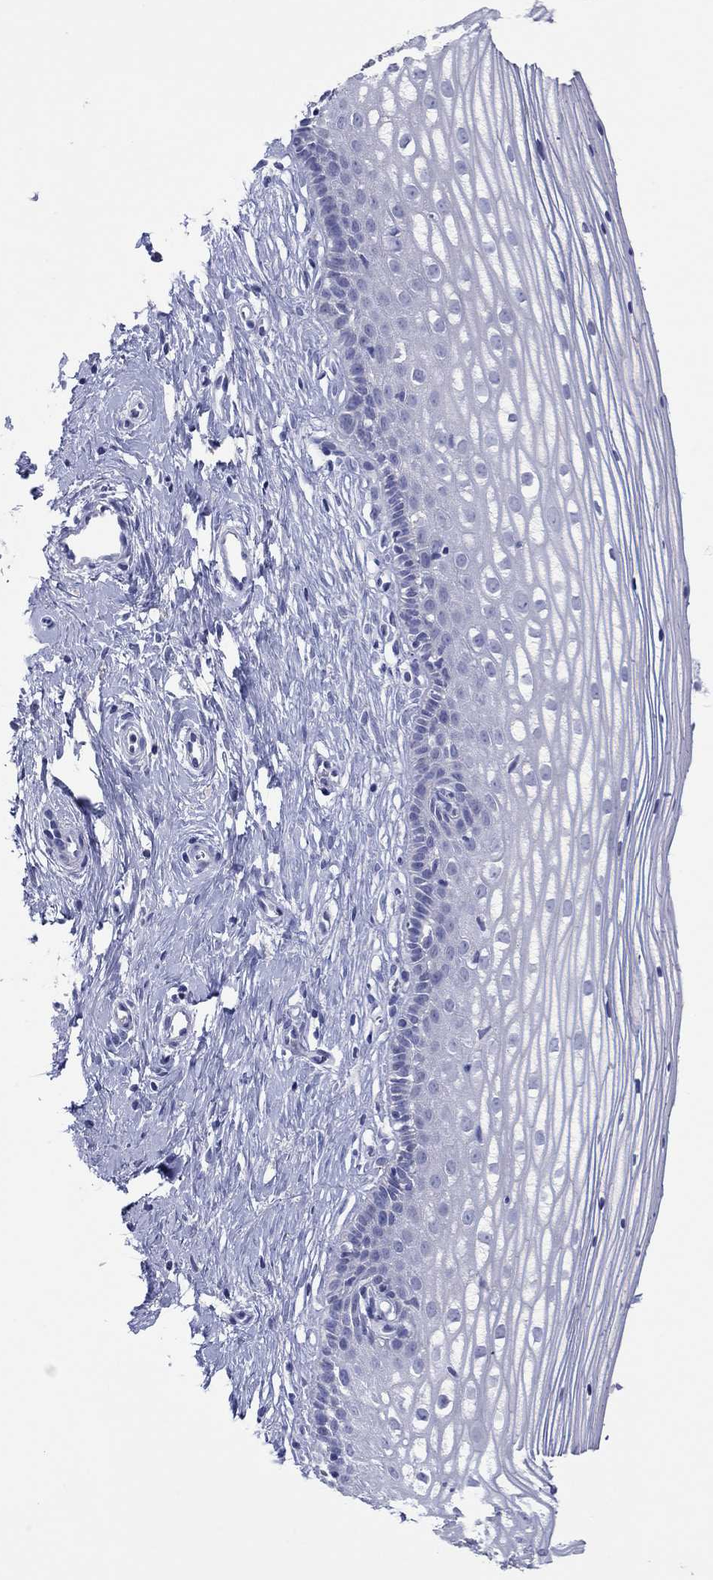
{"staining": {"intensity": "negative", "quantity": "none", "location": "none"}, "tissue": "cervix", "cell_type": "Glandular cells", "image_type": "normal", "snomed": [{"axis": "morphology", "description": "Normal tissue, NOS"}, {"axis": "topography", "description": "Cervix"}], "caption": "Immunohistochemistry (IHC) photomicrograph of unremarkable human cervix stained for a protein (brown), which reveals no staining in glandular cells. (Brightfield microscopy of DAB (3,3'-diaminobenzidine) IHC at high magnification).", "gene": "MAGEB6", "patient": {"sex": "female", "age": 40}}